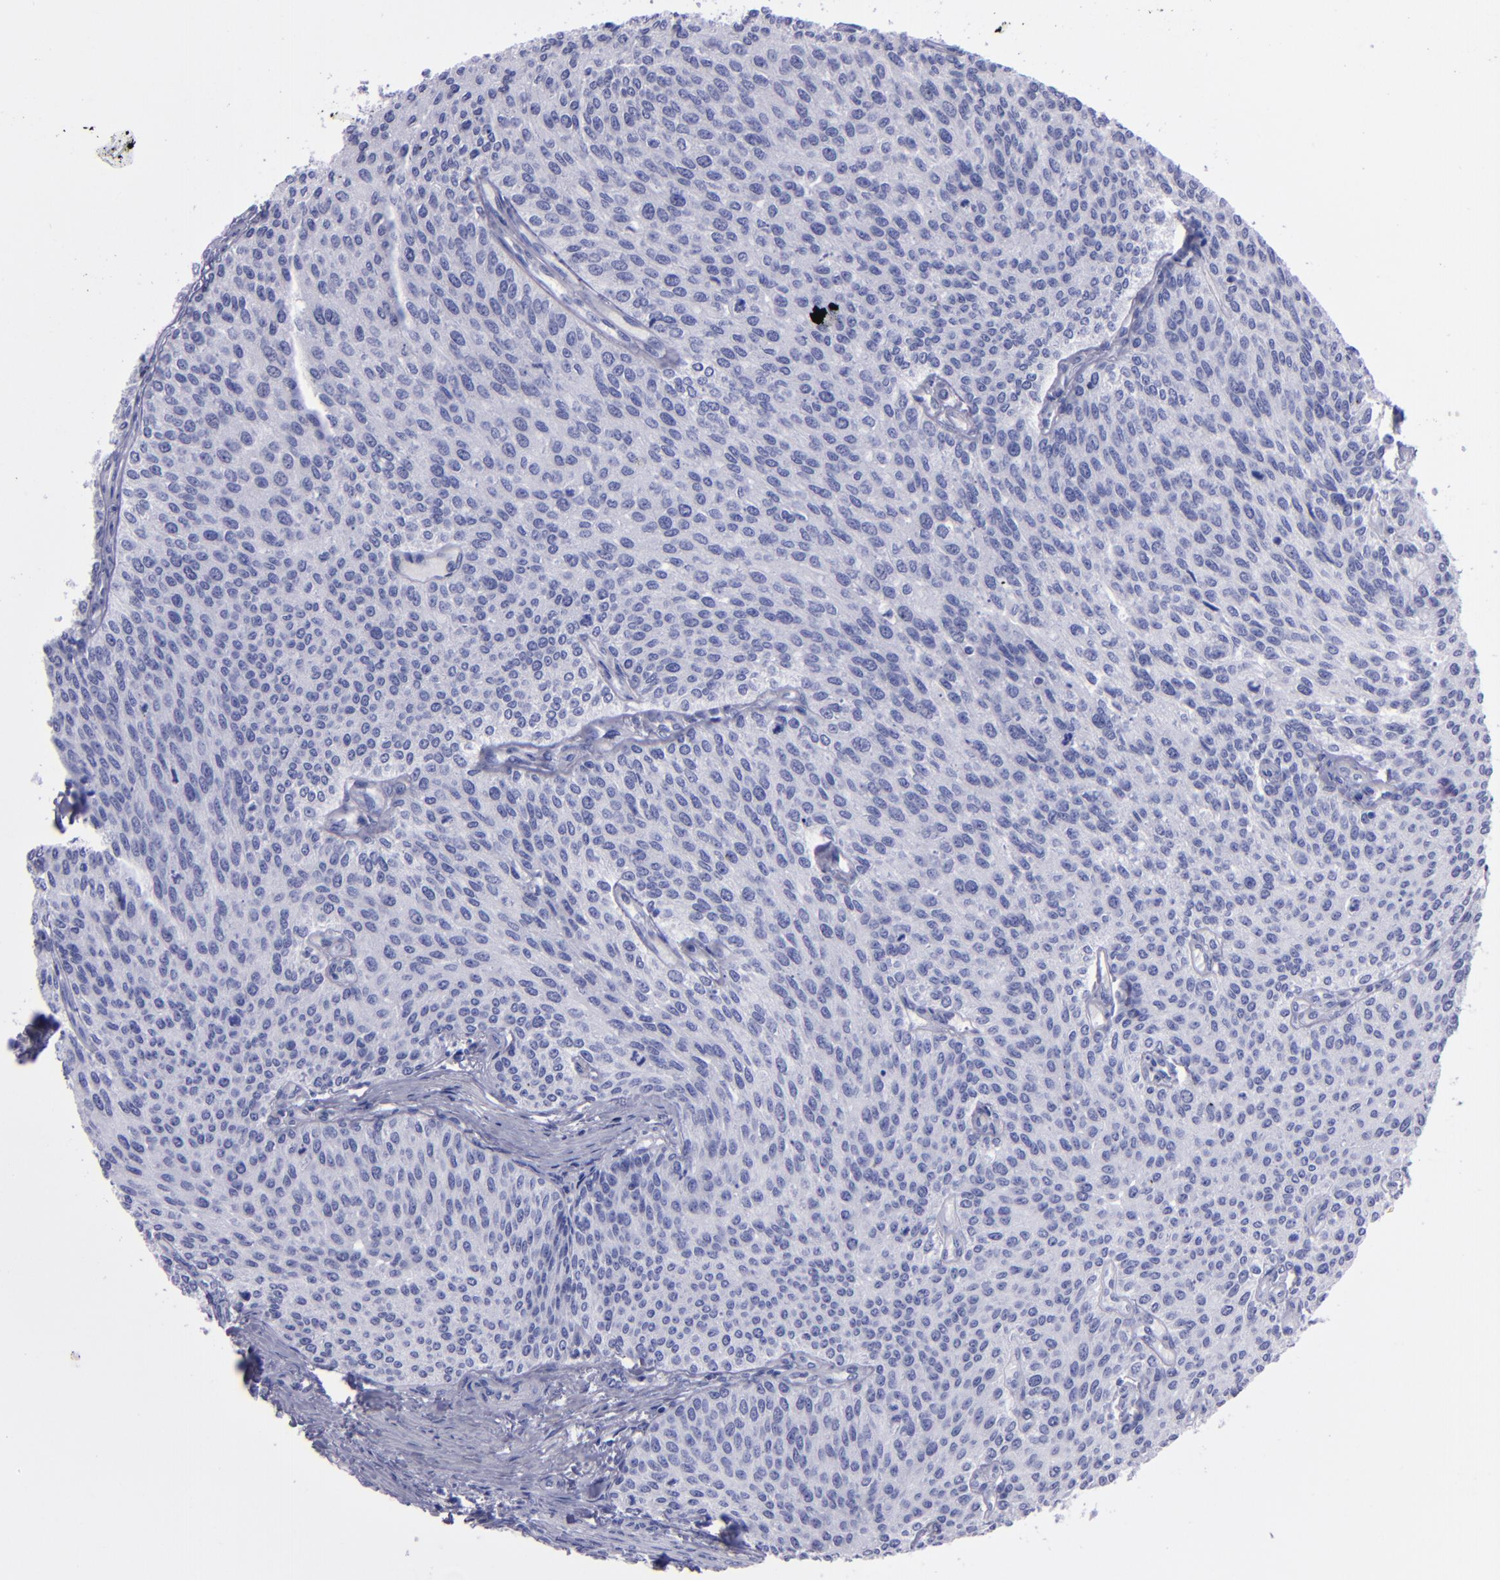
{"staining": {"intensity": "negative", "quantity": "none", "location": "none"}, "tissue": "urothelial cancer", "cell_type": "Tumor cells", "image_type": "cancer", "snomed": [{"axis": "morphology", "description": "Urothelial carcinoma, Low grade"}, {"axis": "topography", "description": "Urinary bladder"}], "caption": "A high-resolution photomicrograph shows immunohistochemistry staining of urothelial carcinoma (low-grade), which demonstrates no significant staining in tumor cells.", "gene": "CD37", "patient": {"sex": "female", "age": 73}}